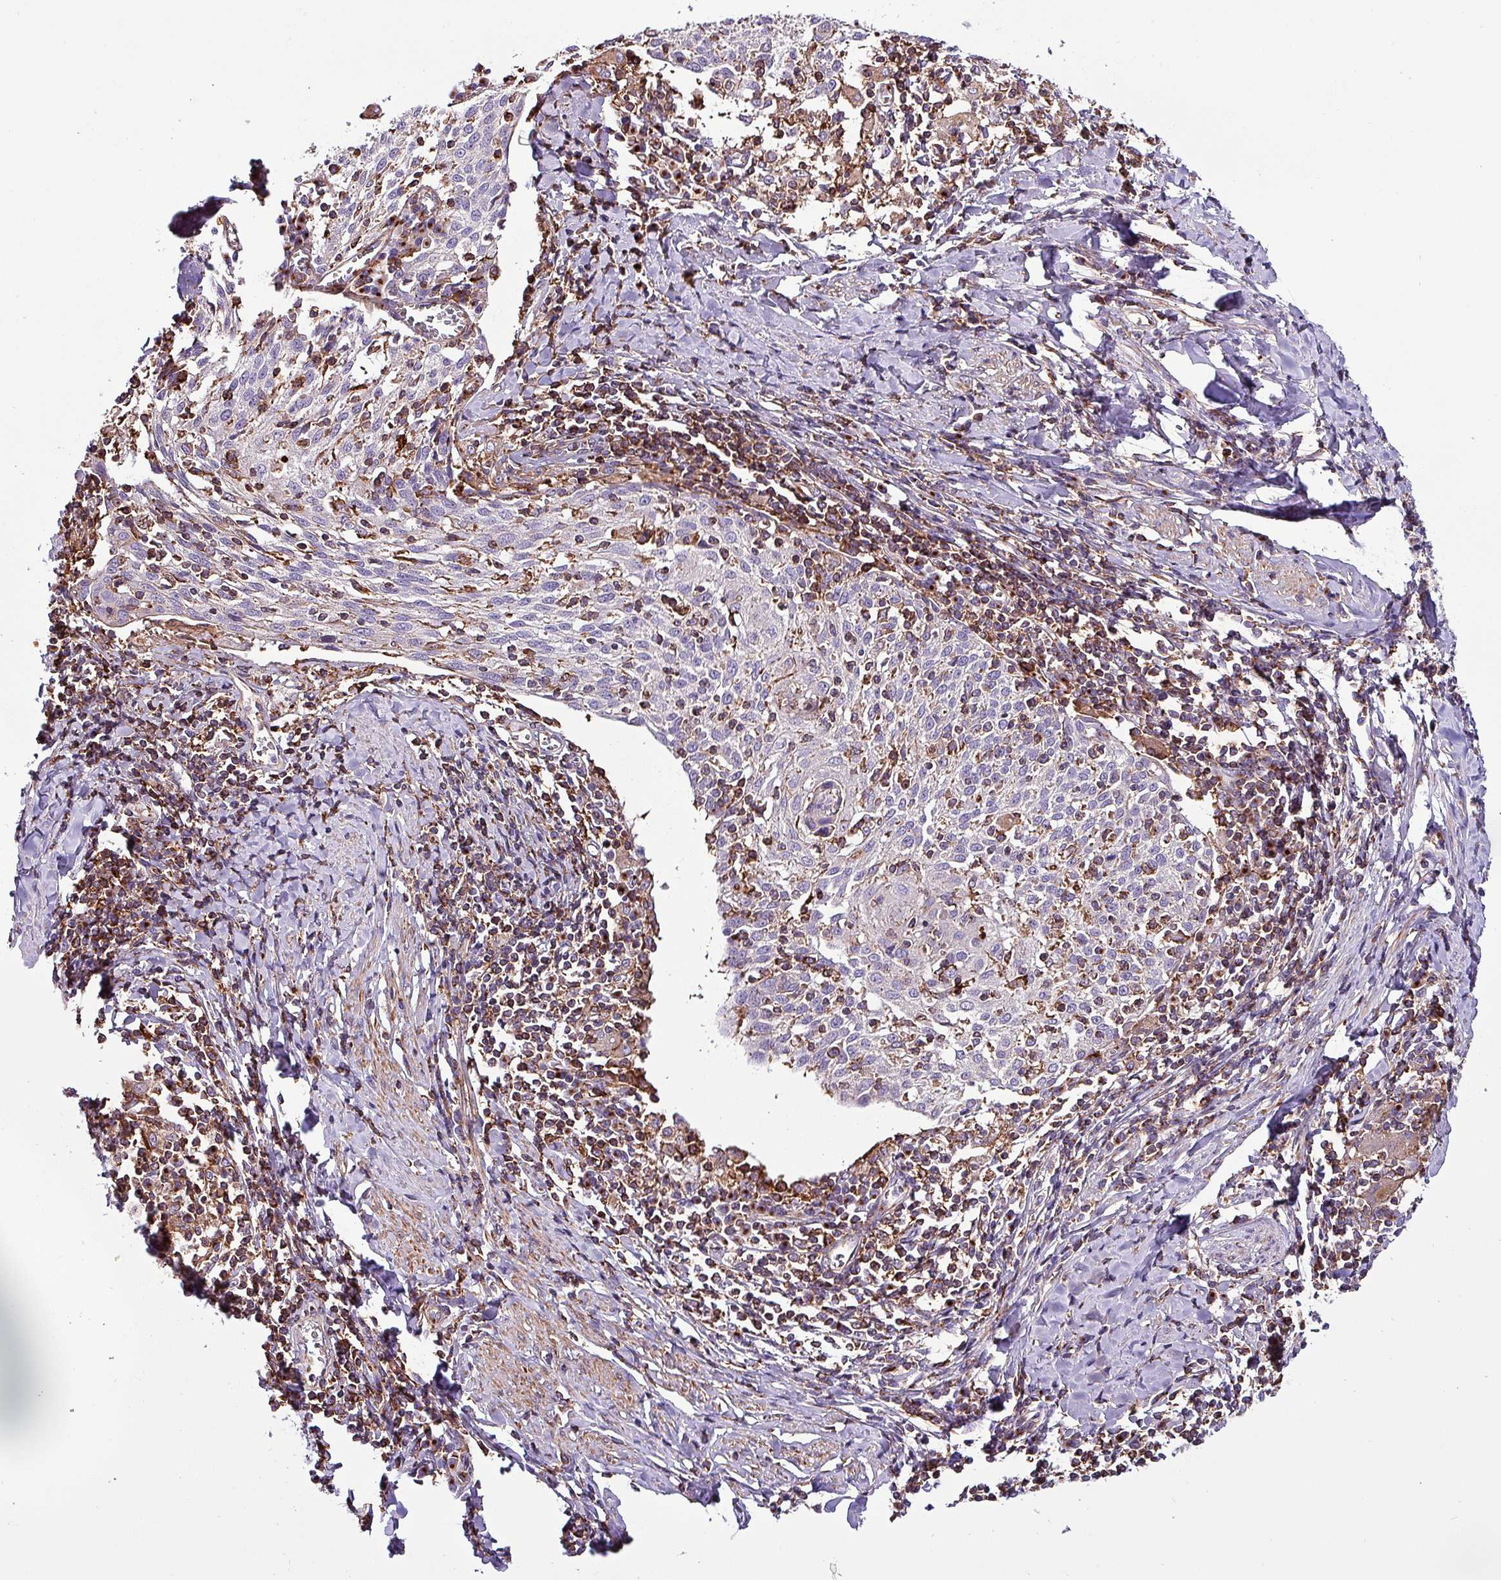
{"staining": {"intensity": "negative", "quantity": "none", "location": "none"}, "tissue": "cervical cancer", "cell_type": "Tumor cells", "image_type": "cancer", "snomed": [{"axis": "morphology", "description": "Squamous cell carcinoma, NOS"}, {"axis": "topography", "description": "Cervix"}], "caption": "The image displays no staining of tumor cells in cervical cancer. (IHC, brightfield microscopy, high magnification).", "gene": "VAMP4", "patient": {"sex": "female", "age": 52}}